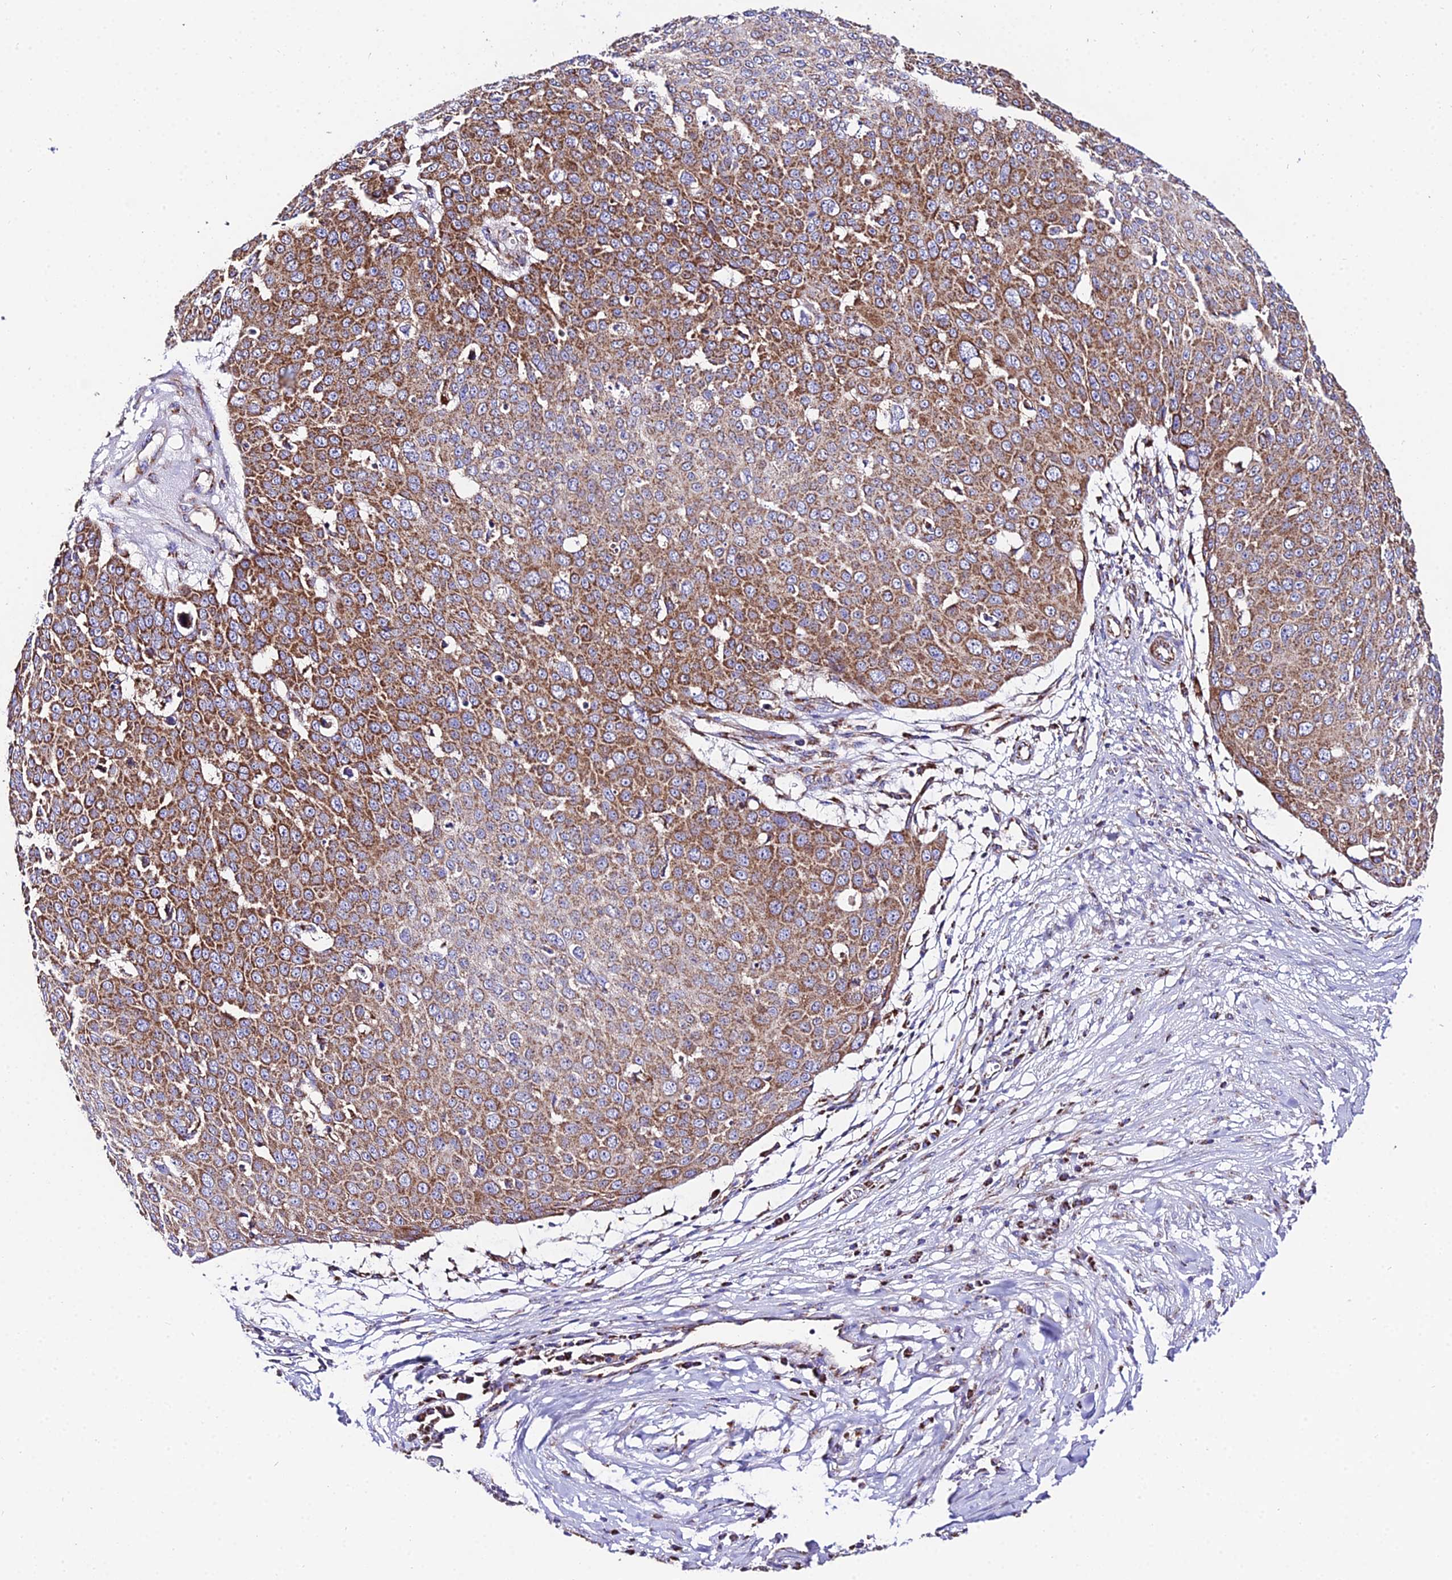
{"staining": {"intensity": "moderate", "quantity": ">75%", "location": "cytoplasmic/membranous"}, "tissue": "skin cancer", "cell_type": "Tumor cells", "image_type": "cancer", "snomed": [{"axis": "morphology", "description": "Squamous cell carcinoma, NOS"}, {"axis": "topography", "description": "Skin"}], "caption": "Protein expression analysis of squamous cell carcinoma (skin) reveals moderate cytoplasmic/membranous positivity in about >75% of tumor cells.", "gene": "OCIAD1", "patient": {"sex": "male", "age": 71}}